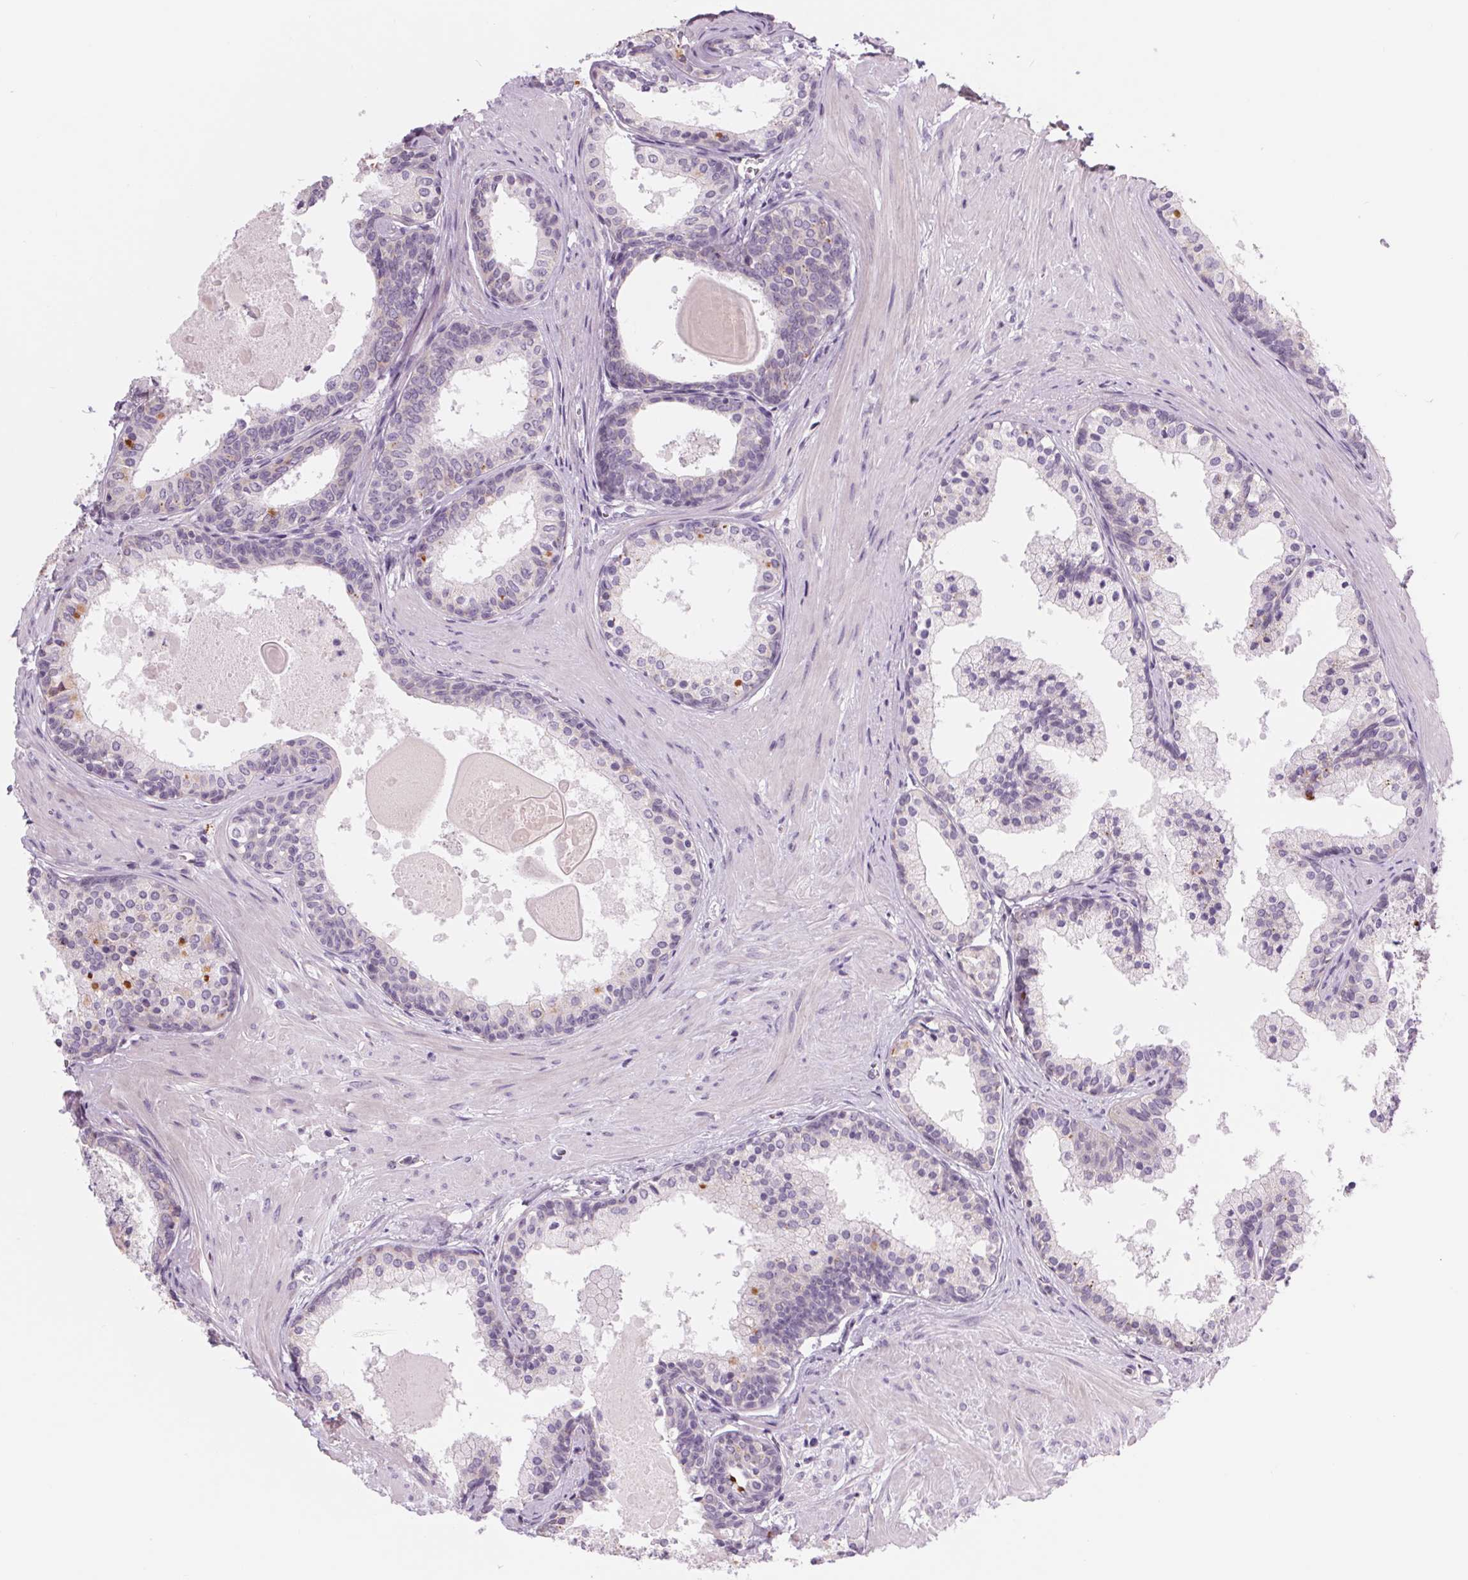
{"staining": {"intensity": "negative", "quantity": "none", "location": "none"}, "tissue": "prostate", "cell_type": "Glandular cells", "image_type": "normal", "snomed": [{"axis": "morphology", "description": "Normal tissue, NOS"}, {"axis": "topography", "description": "Prostate"}], "caption": "This is an immunohistochemistry micrograph of unremarkable prostate. There is no positivity in glandular cells.", "gene": "SAMD5", "patient": {"sex": "male", "age": 61}}